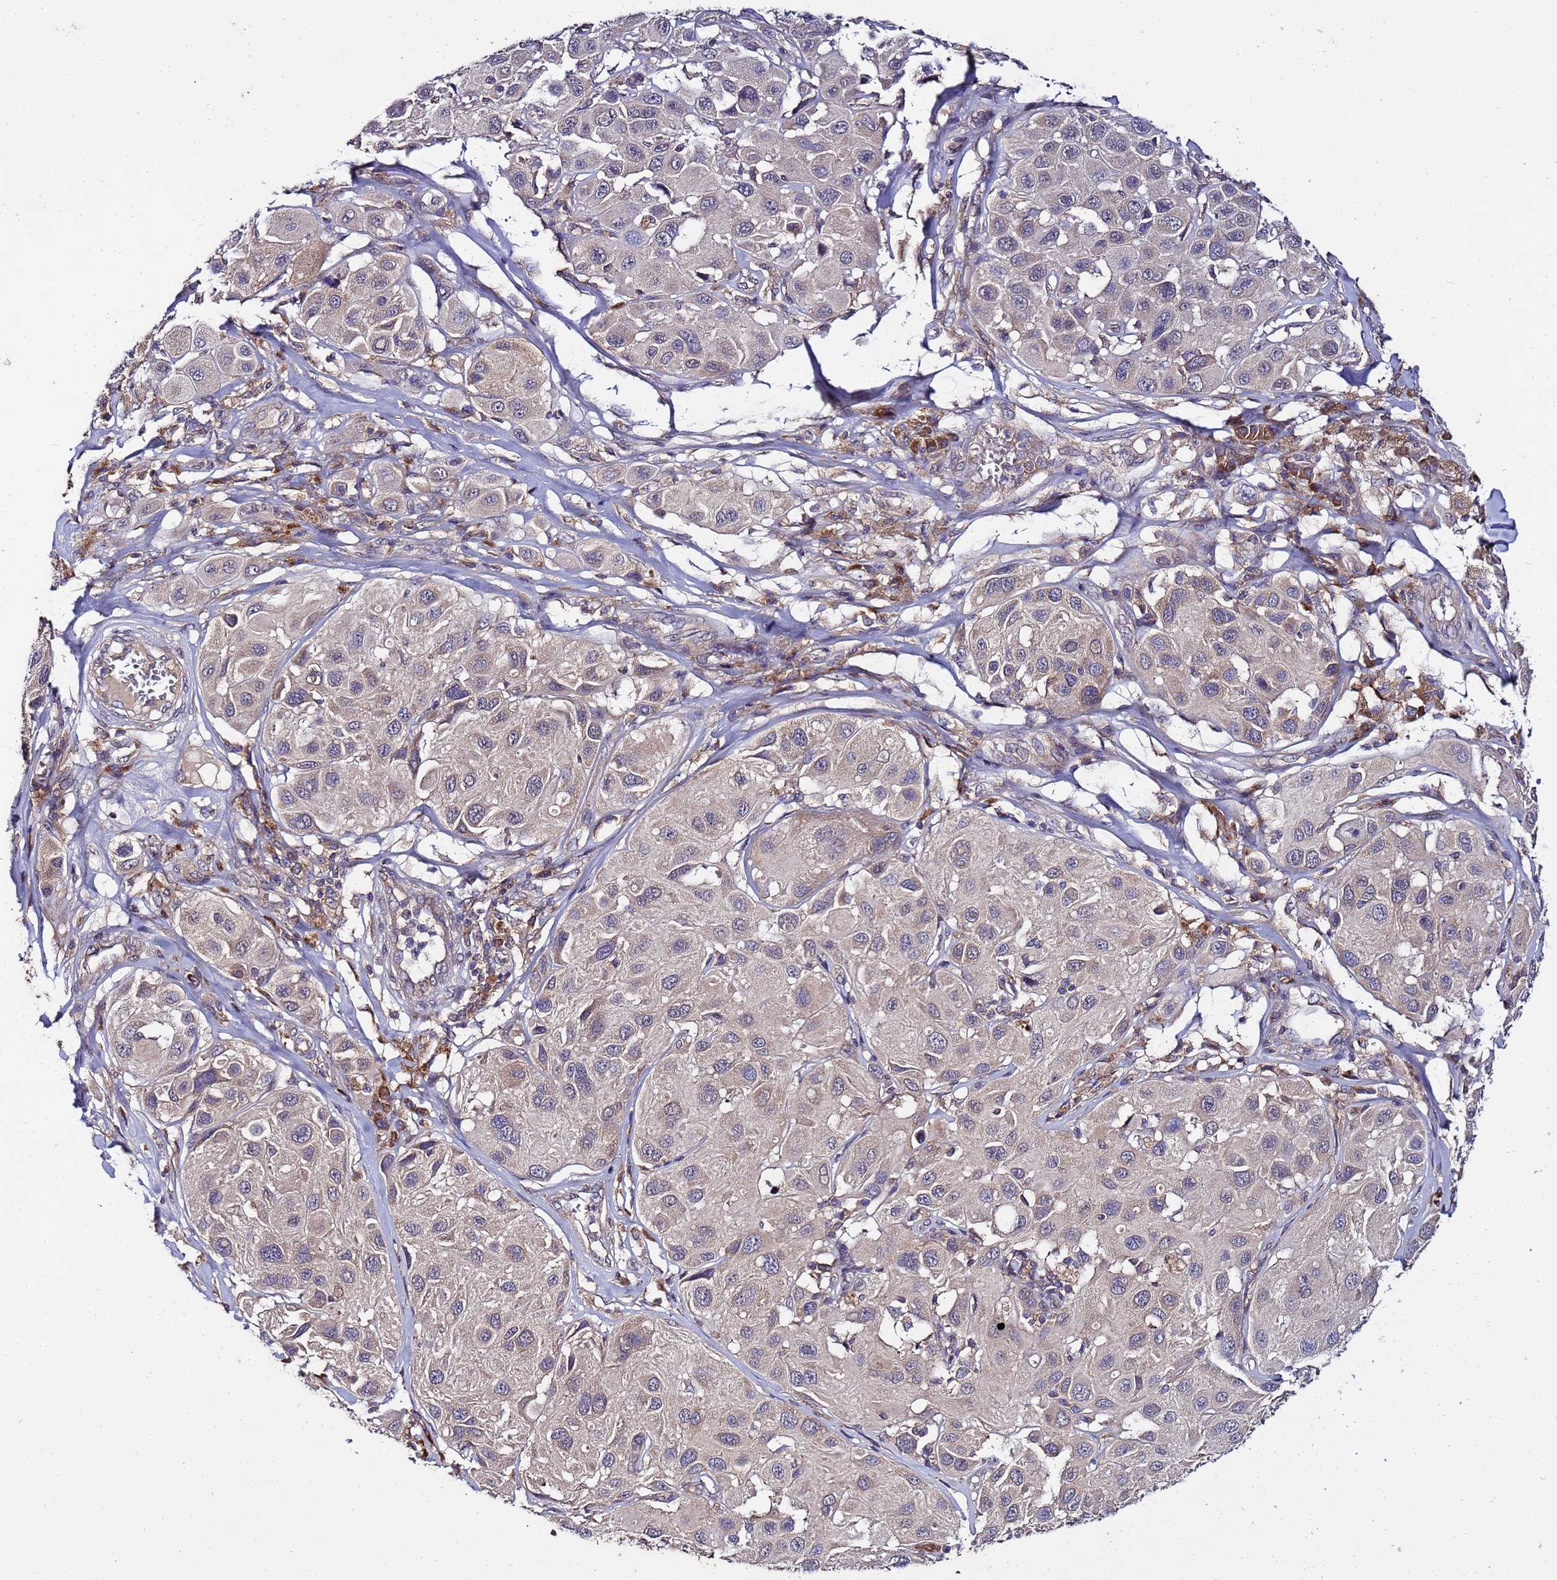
{"staining": {"intensity": "negative", "quantity": "none", "location": "none"}, "tissue": "melanoma", "cell_type": "Tumor cells", "image_type": "cancer", "snomed": [{"axis": "morphology", "description": "Malignant melanoma, Metastatic site"}, {"axis": "topography", "description": "Skin"}], "caption": "Tumor cells are negative for protein expression in human melanoma.", "gene": "GSPT2", "patient": {"sex": "male", "age": 41}}